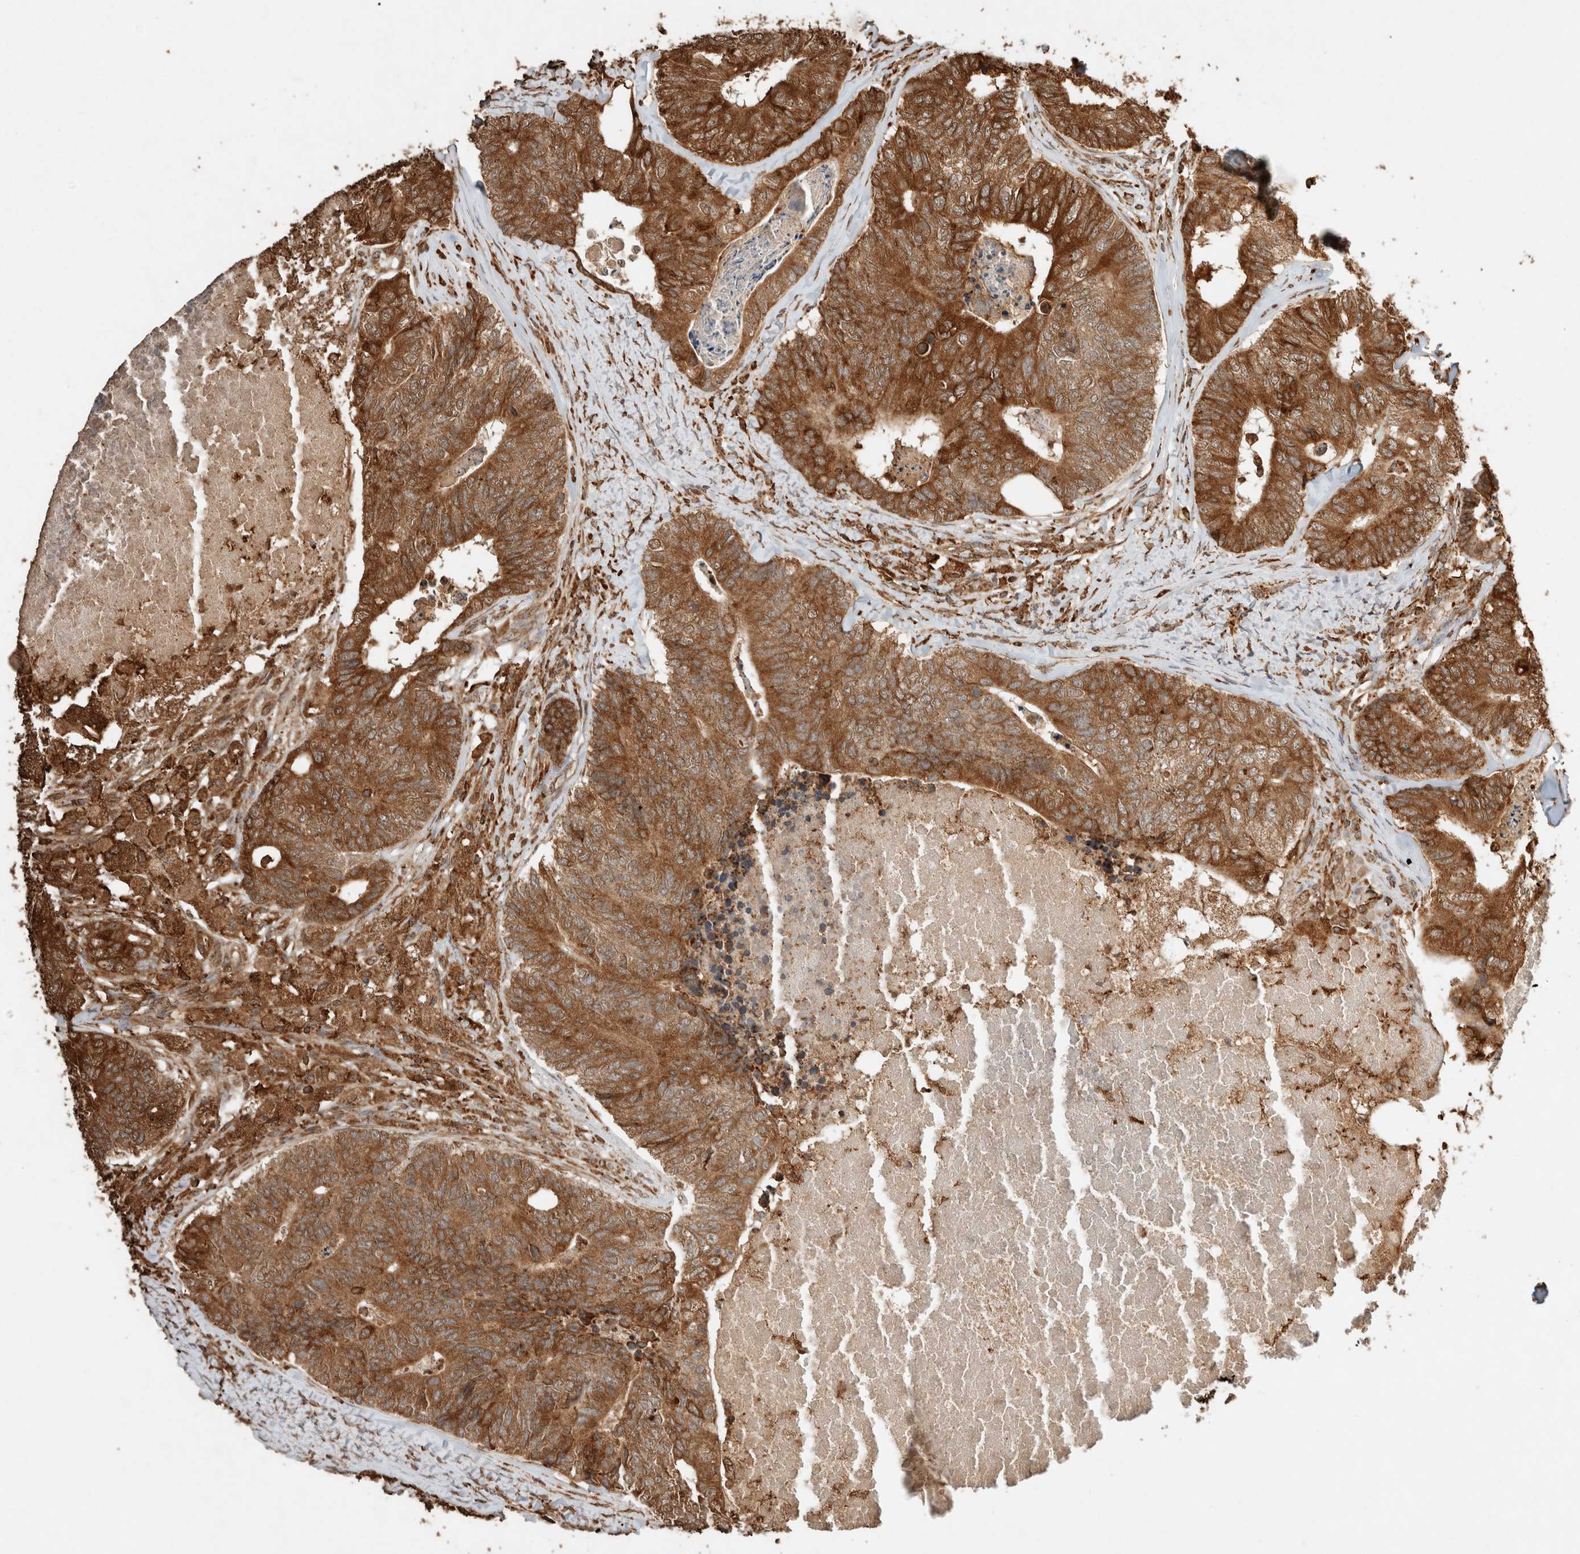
{"staining": {"intensity": "moderate", "quantity": ">75%", "location": "cytoplasmic/membranous"}, "tissue": "colorectal cancer", "cell_type": "Tumor cells", "image_type": "cancer", "snomed": [{"axis": "morphology", "description": "Adenocarcinoma, NOS"}, {"axis": "topography", "description": "Colon"}], "caption": "This is a photomicrograph of IHC staining of adenocarcinoma (colorectal), which shows moderate expression in the cytoplasmic/membranous of tumor cells.", "gene": "ERAP1", "patient": {"sex": "female", "age": 67}}